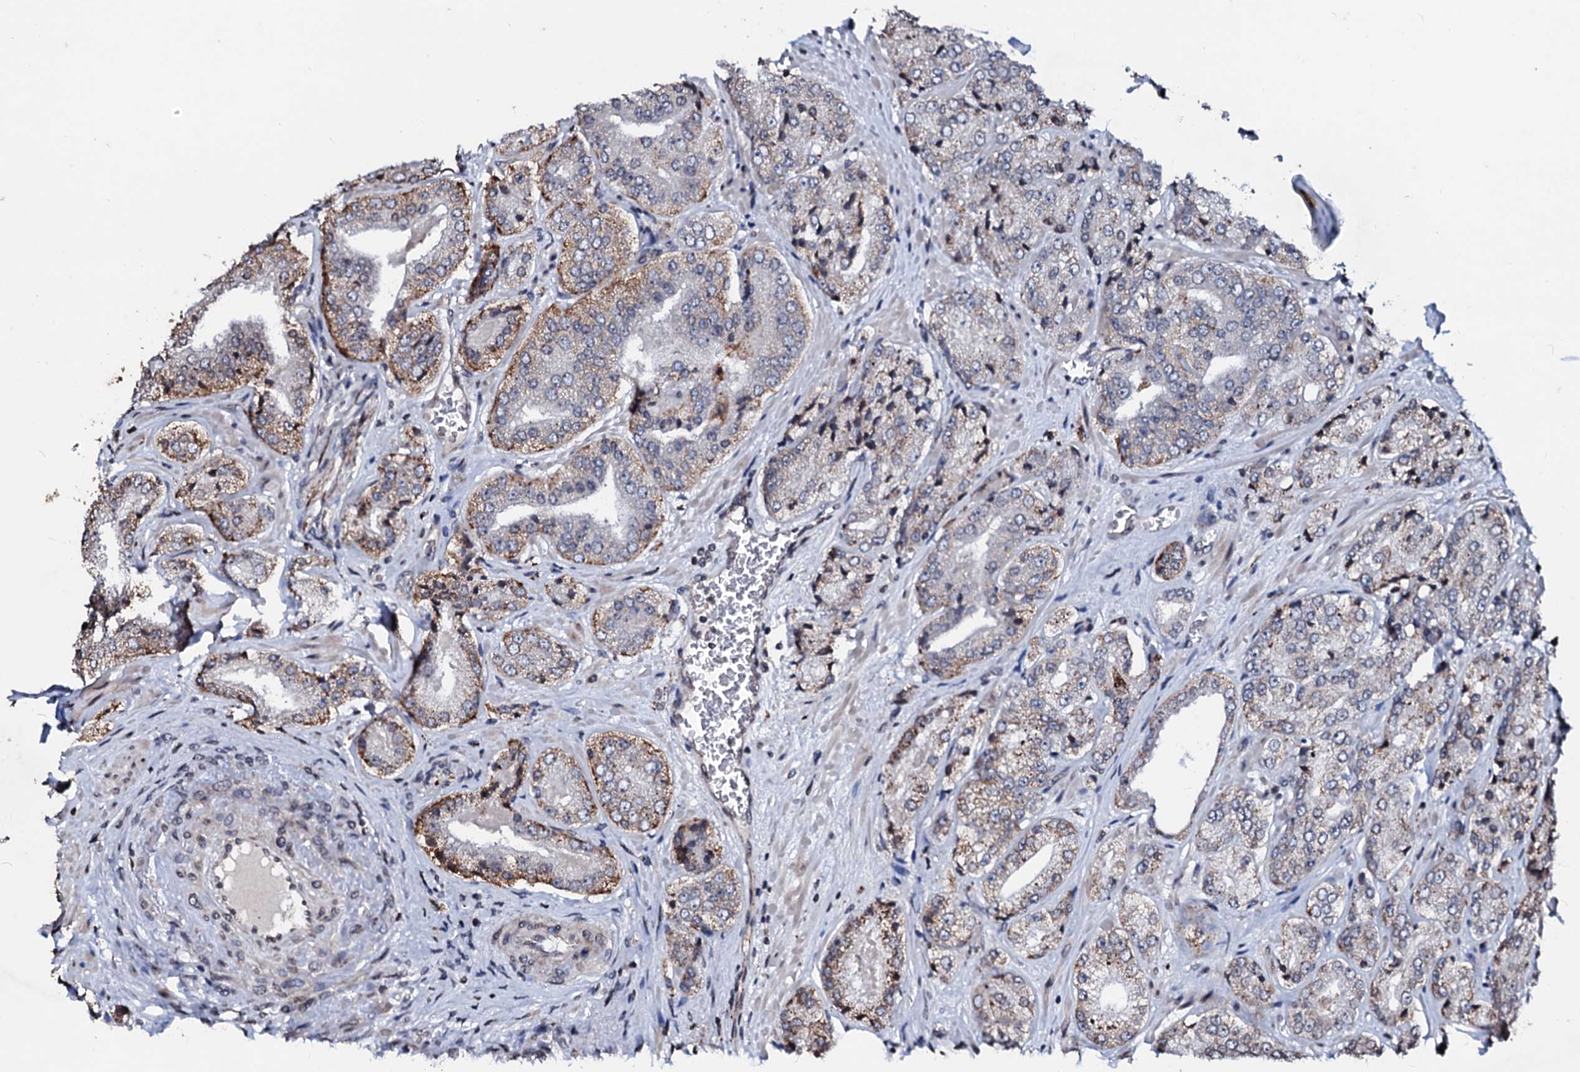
{"staining": {"intensity": "moderate", "quantity": ">75%", "location": "cytoplasmic/membranous"}, "tissue": "prostate cancer", "cell_type": "Tumor cells", "image_type": "cancer", "snomed": [{"axis": "morphology", "description": "Adenocarcinoma, High grade"}, {"axis": "topography", "description": "Prostate"}], "caption": "A brown stain labels moderate cytoplasmic/membranous staining of a protein in prostate cancer tumor cells.", "gene": "LSM11", "patient": {"sex": "male", "age": 71}}